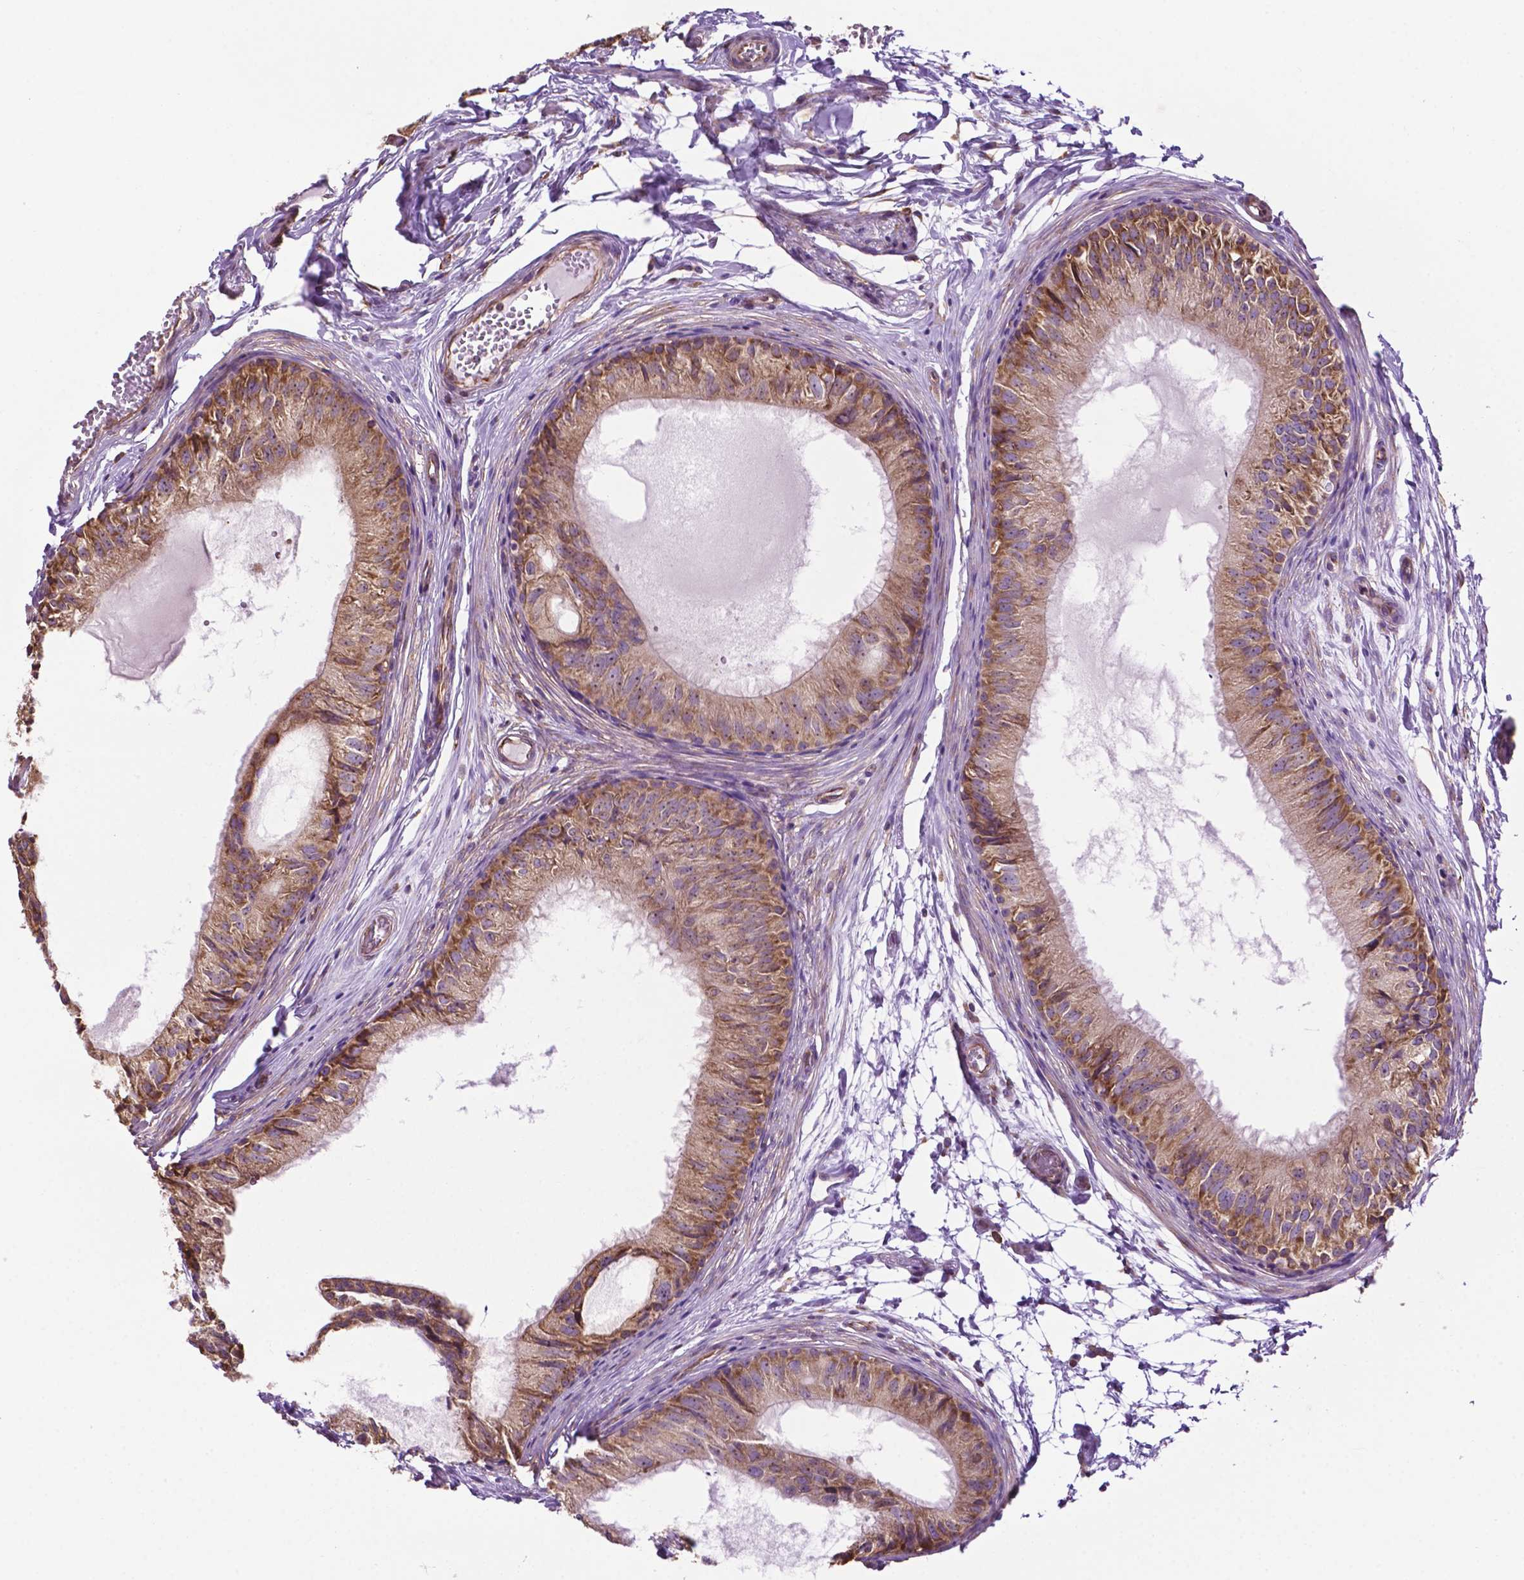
{"staining": {"intensity": "moderate", "quantity": ">75%", "location": "cytoplasmic/membranous"}, "tissue": "epididymis", "cell_type": "Glandular cells", "image_type": "normal", "snomed": [{"axis": "morphology", "description": "Normal tissue, NOS"}, {"axis": "topography", "description": "Epididymis"}], "caption": "This is a micrograph of immunohistochemistry (IHC) staining of normal epididymis, which shows moderate expression in the cytoplasmic/membranous of glandular cells.", "gene": "RPL29", "patient": {"sex": "male", "age": 25}}